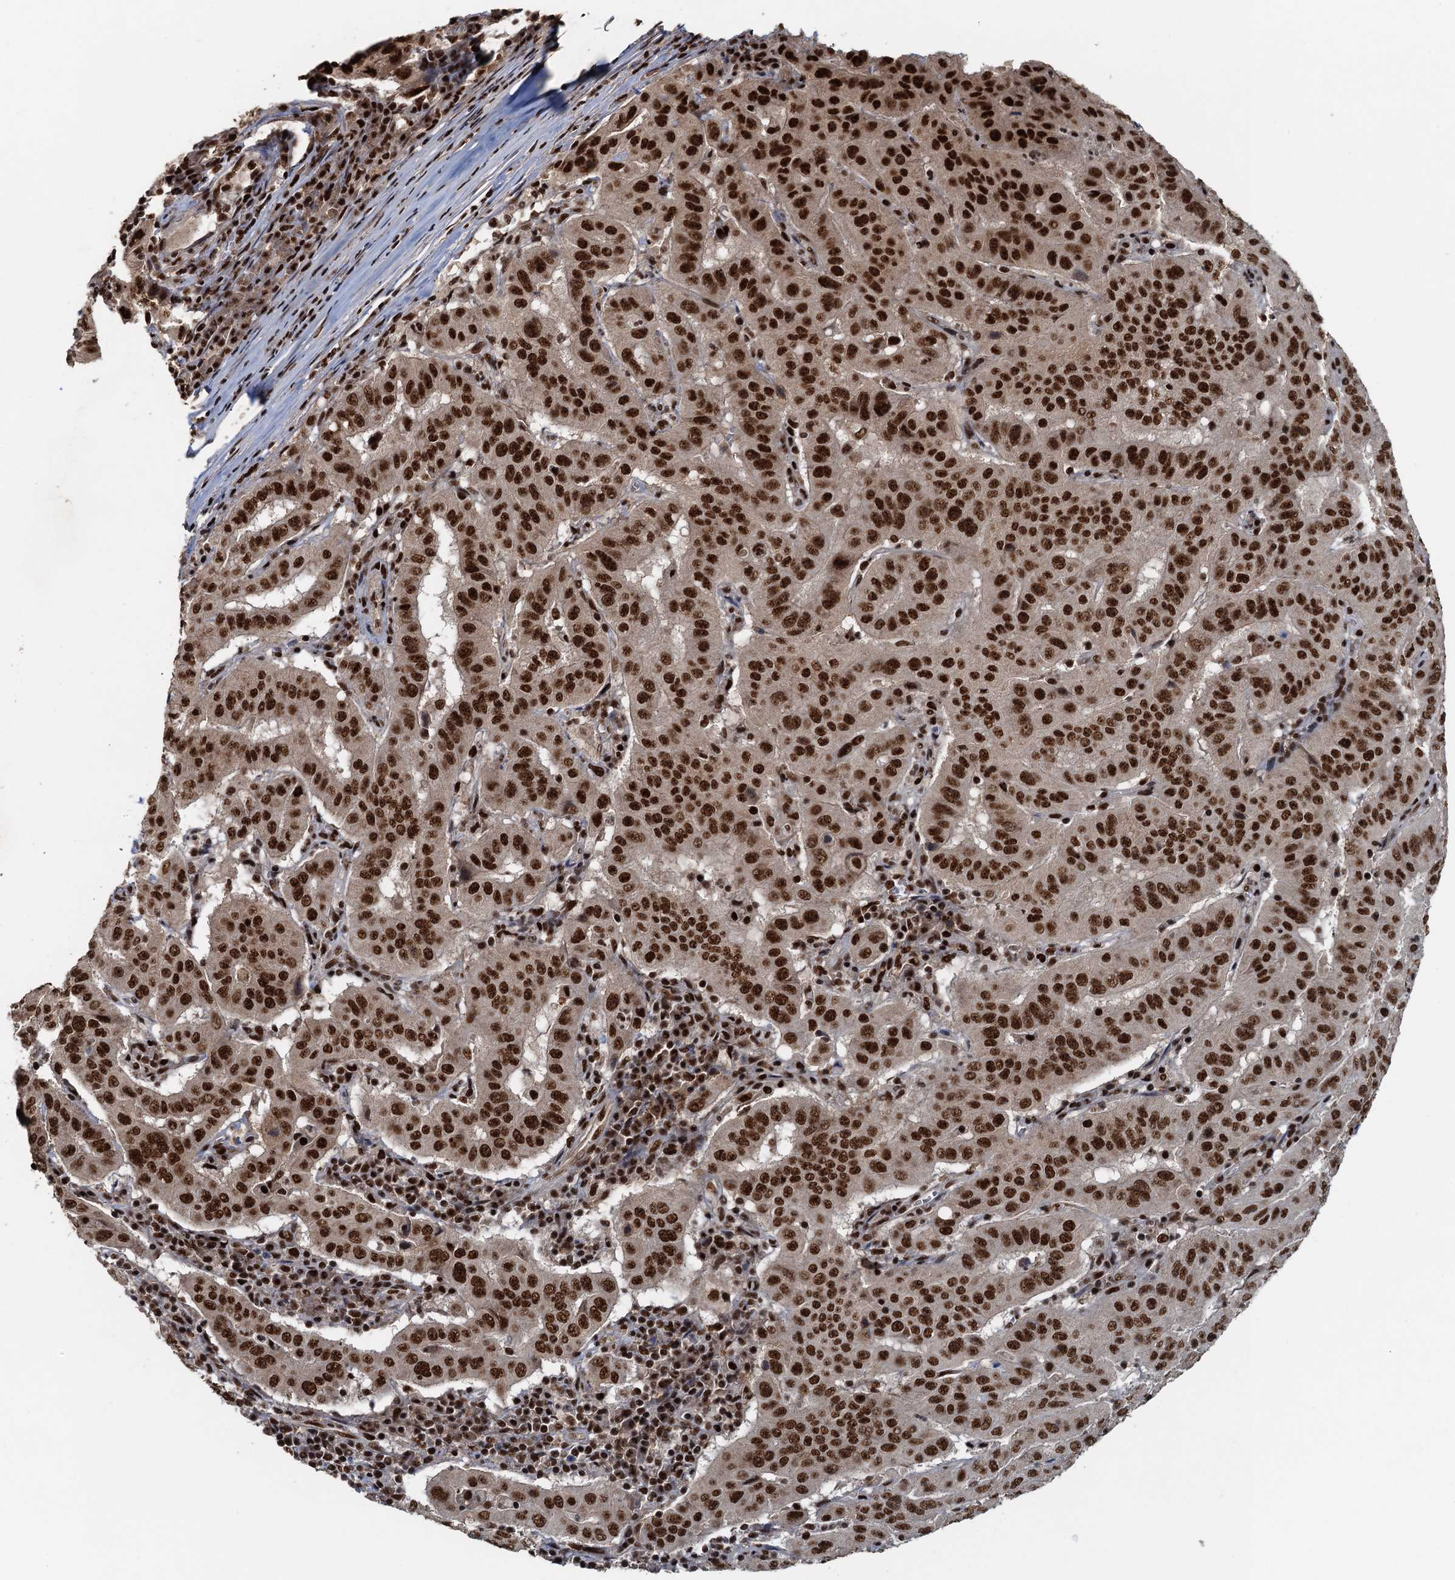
{"staining": {"intensity": "strong", "quantity": ">75%", "location": "nuclear"}, "tissue": "pancreatic cancer", "cell_type": "Tumor cells", "image_type": "cancer", "snomed": [{"axis": "morphology", "description": "Adenocarcinoma, NOS"}, {"axis": "topography", "description": "Pancreas"}], "caption": "Immunohistochemical staining of human pancreatic cancer displays high levels of strong nuclear positivity in approximately >75% of tumor cells. (Stains: DAB (3,3'-diaminobenzidine) in brown, nuclei in blue, Microscopy: brightfield microscopy at high magnification).", "gene": "ZC3H18", "patient": {"sex": "male", "age": 63}}